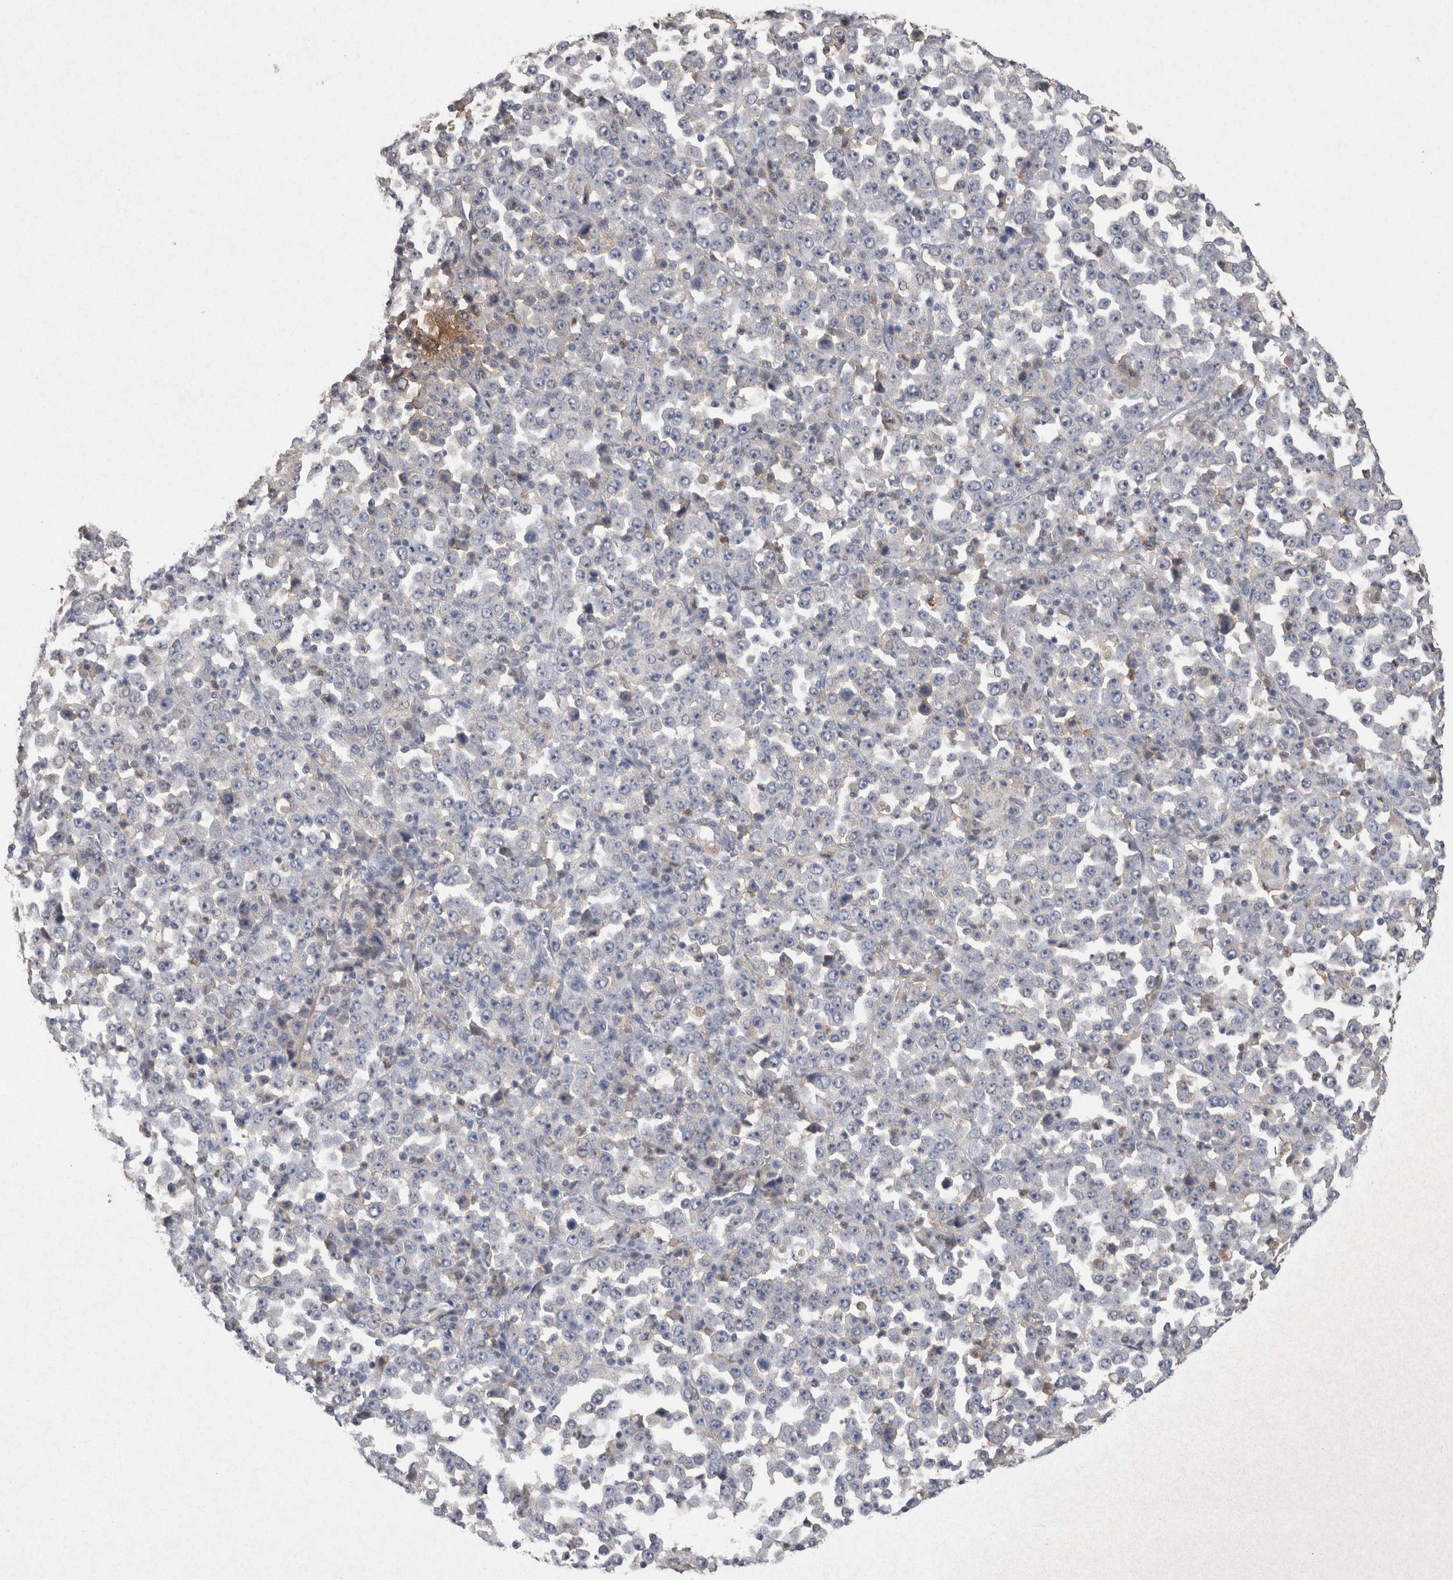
{"staining": {"intensity": "negative", "quantity": "none", "location": "none"}, "tissue": "stomach cancer", "cell_type": "Tumor cells", "image_type": "cancer", "snomed": [{"axis": "morphology", "description": "Normal tissue, NOS"}, {"axis": "morphology", "description": "Adenocarcinoma, NOS"}, {"axis": "topography", "description": "Stomach, upper"}, {"axis": "topography", "description": "Stomach"}], "caption": "DAB (3,3'-diaminobenzidine) immunohistochemical staining of human adenocarcinoma (stomach) shows no significant positivity in tumor cells.", "gene": "CNTFR", "patient": {"sex": "male", "age": 59}}